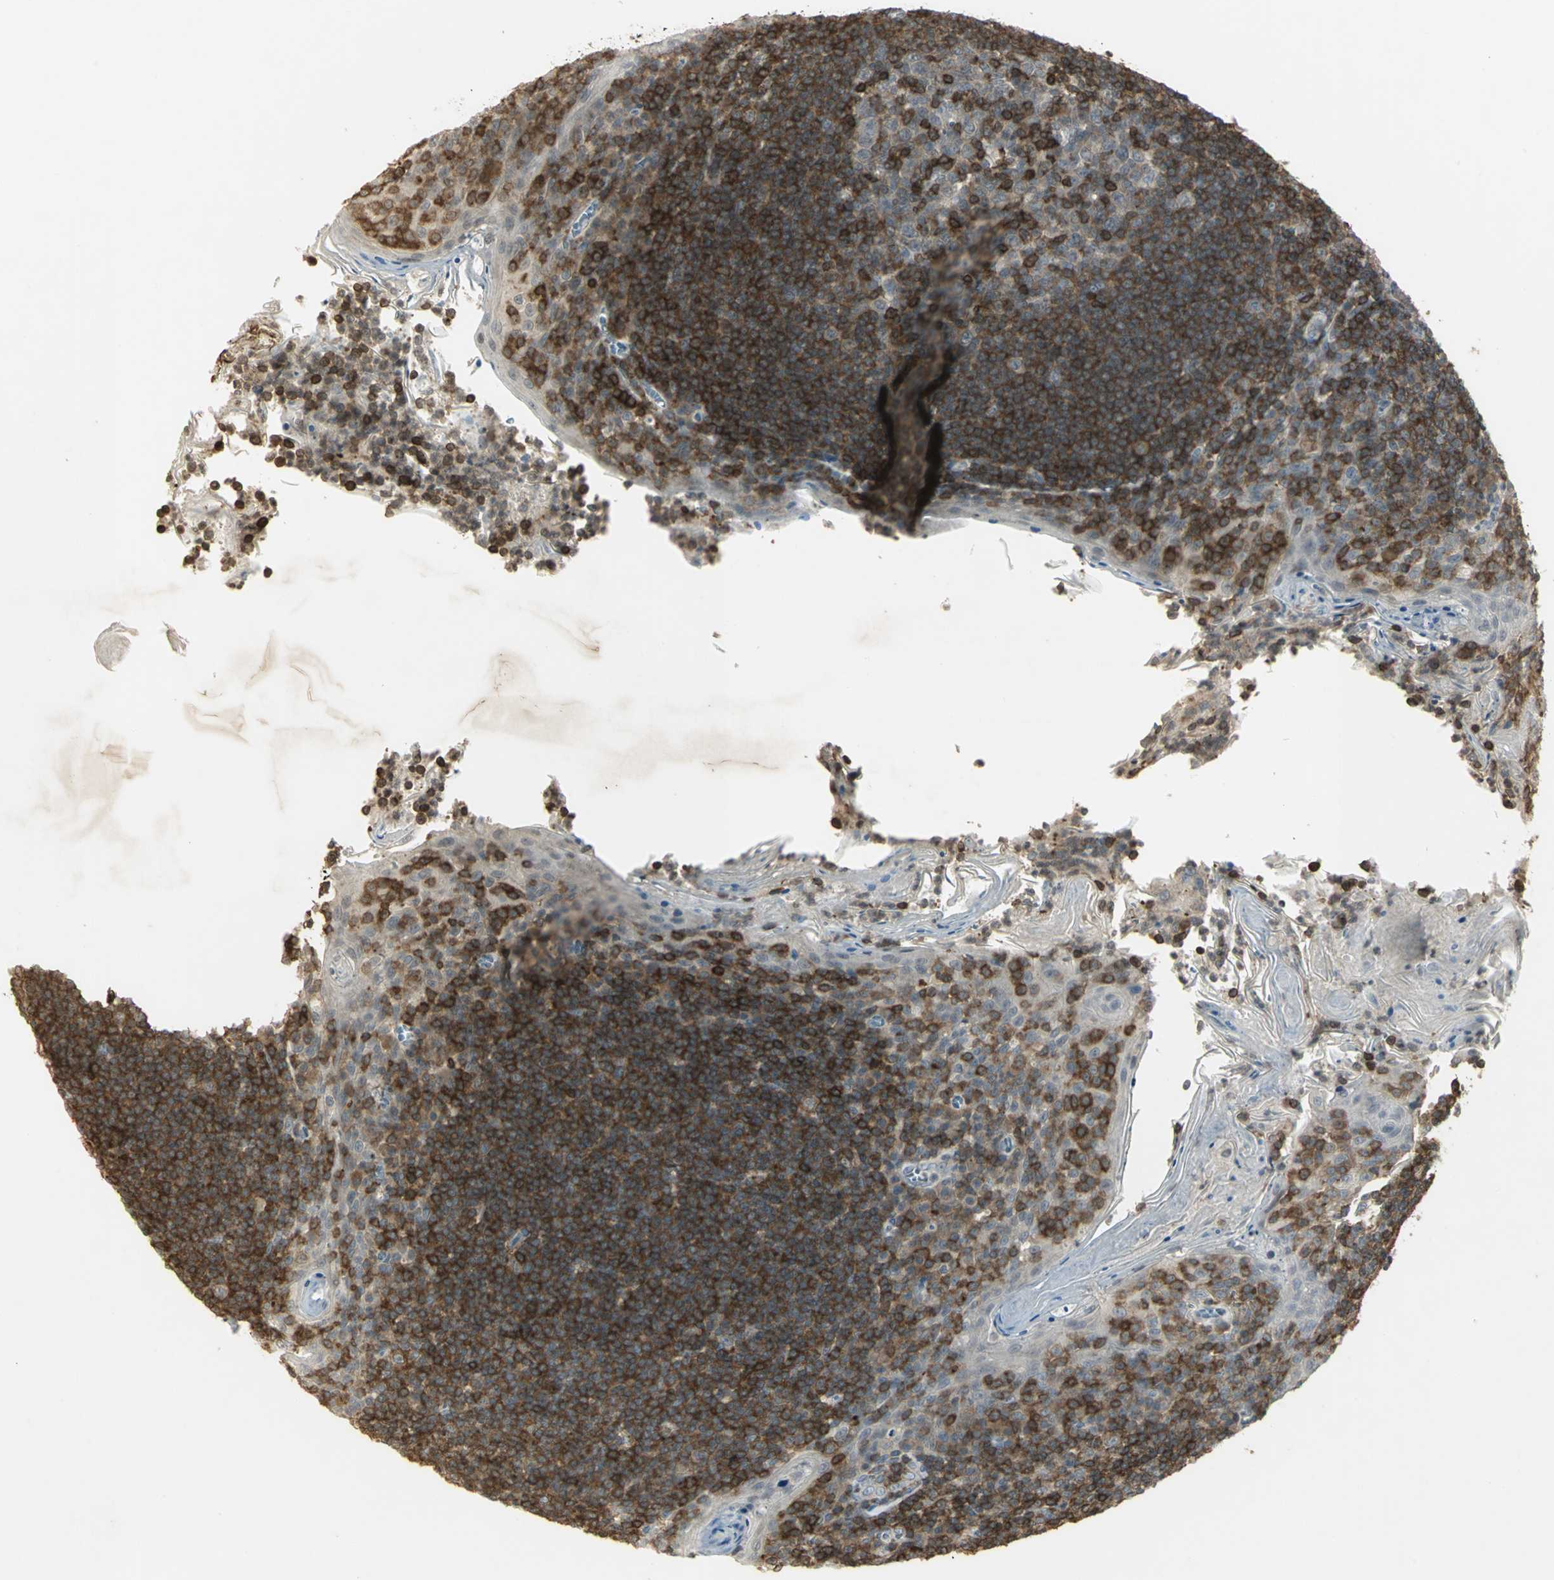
{"staining": {"intensity": "weak", "quantity": "<25%", "location": "cytoplasmic/membranous"}, "tissue": "tonsil", "cell_type": "Germinal center cells", "image_type": "normal", "snomed": [{"axis": "morphology", "description": "Normal tissue, NOS"}, {"axis": "topography", "description": "Tonsil"}], "caption": "An image of tonsil stained for a protein demonstrates no brown staining in germinal center cells.", "gene": "IL16", "patient": {"sex": "male", "age": 31}}